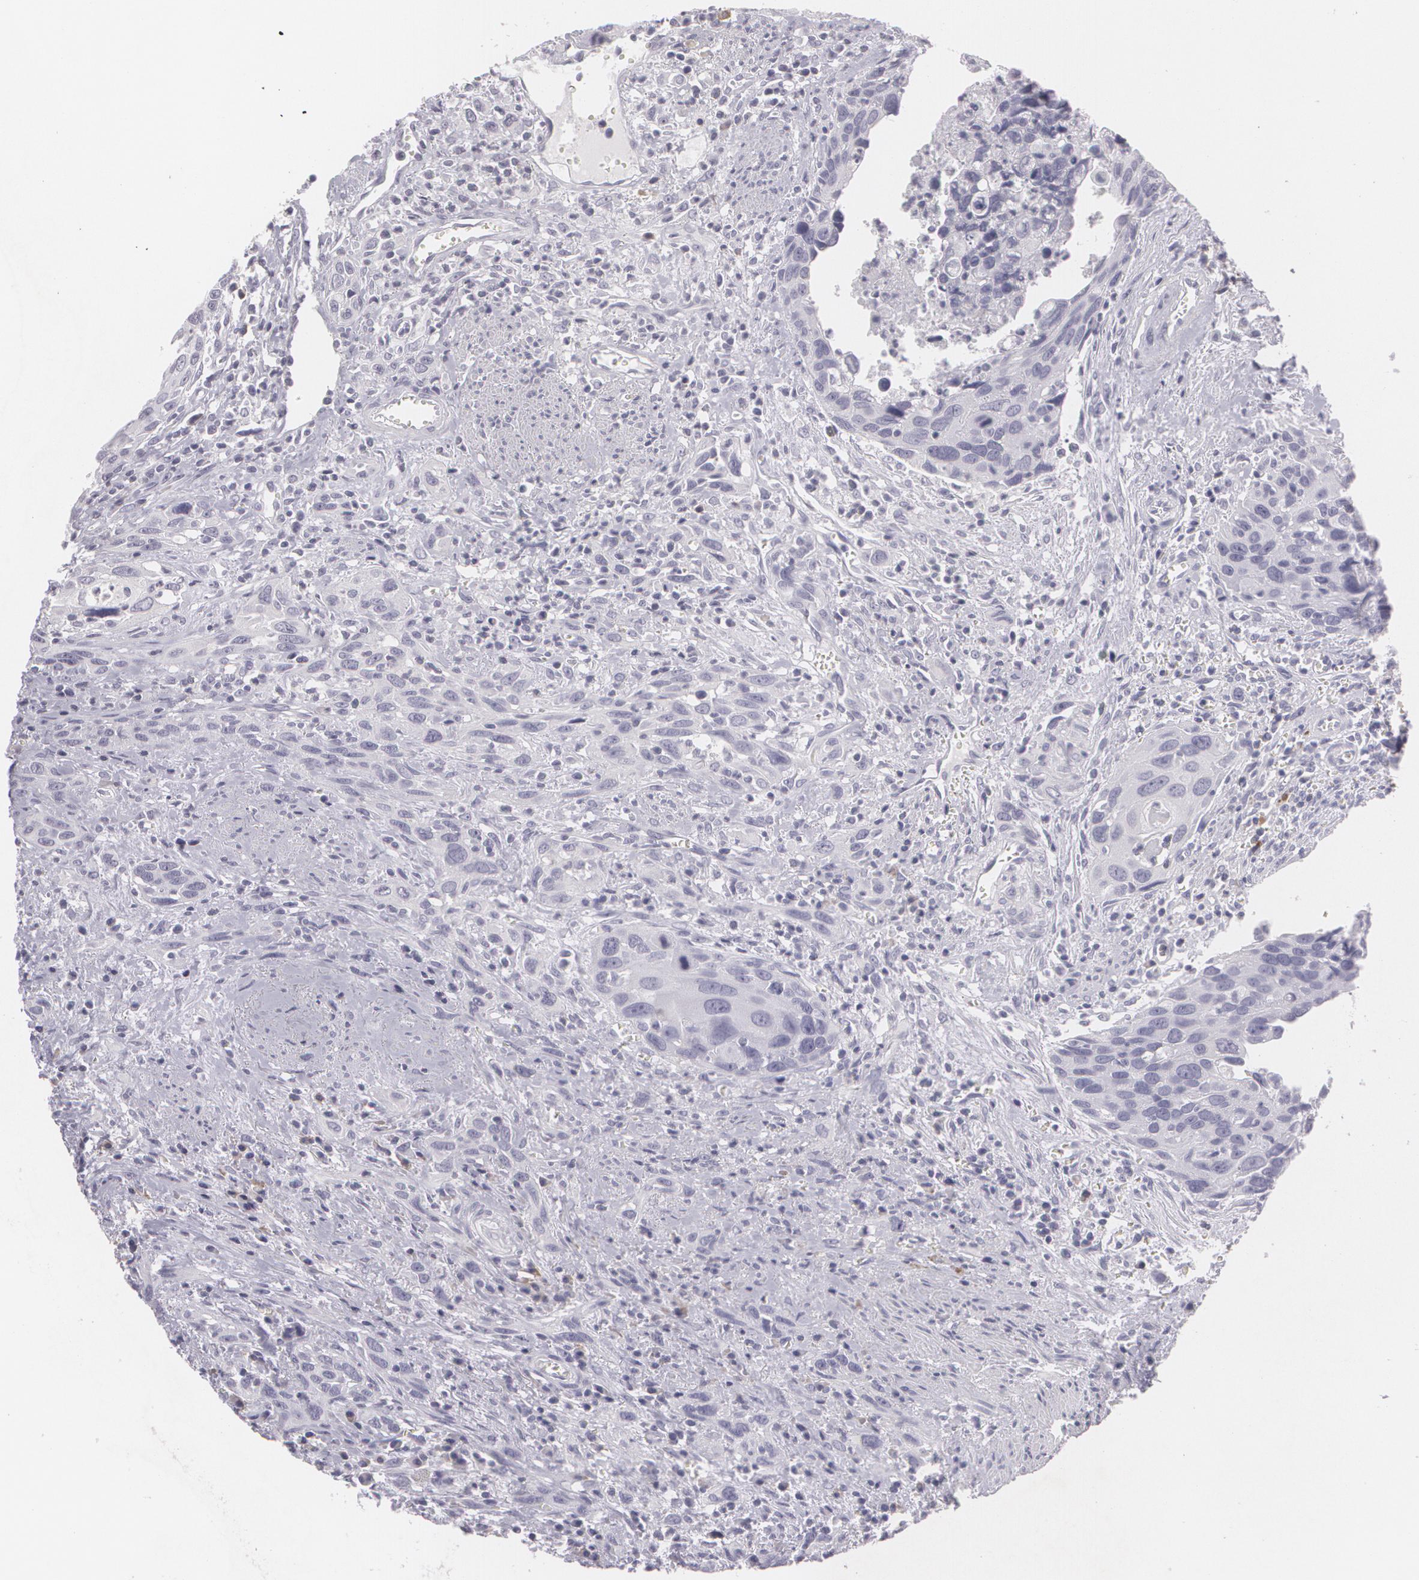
{"staining": {"intensity": "negative", "quantity": "none", "location": "none"}, "tissue": "urothelial cancer", "cell_type": "Tumor cells", "image_type": "cancer", "snomed": [{"axis": "morphology", "description": "Urothelial carcinoma, High grade"}, {"axis": "topography", "description": "Urinary bladder"}], "caption": "Immunohistochemical staining of human urothelial carcinoma (high-grade) reveals no significant positivity in tumor cells.", "gene": "MAP2", "patient": {"sex": "male", "age": 71}}